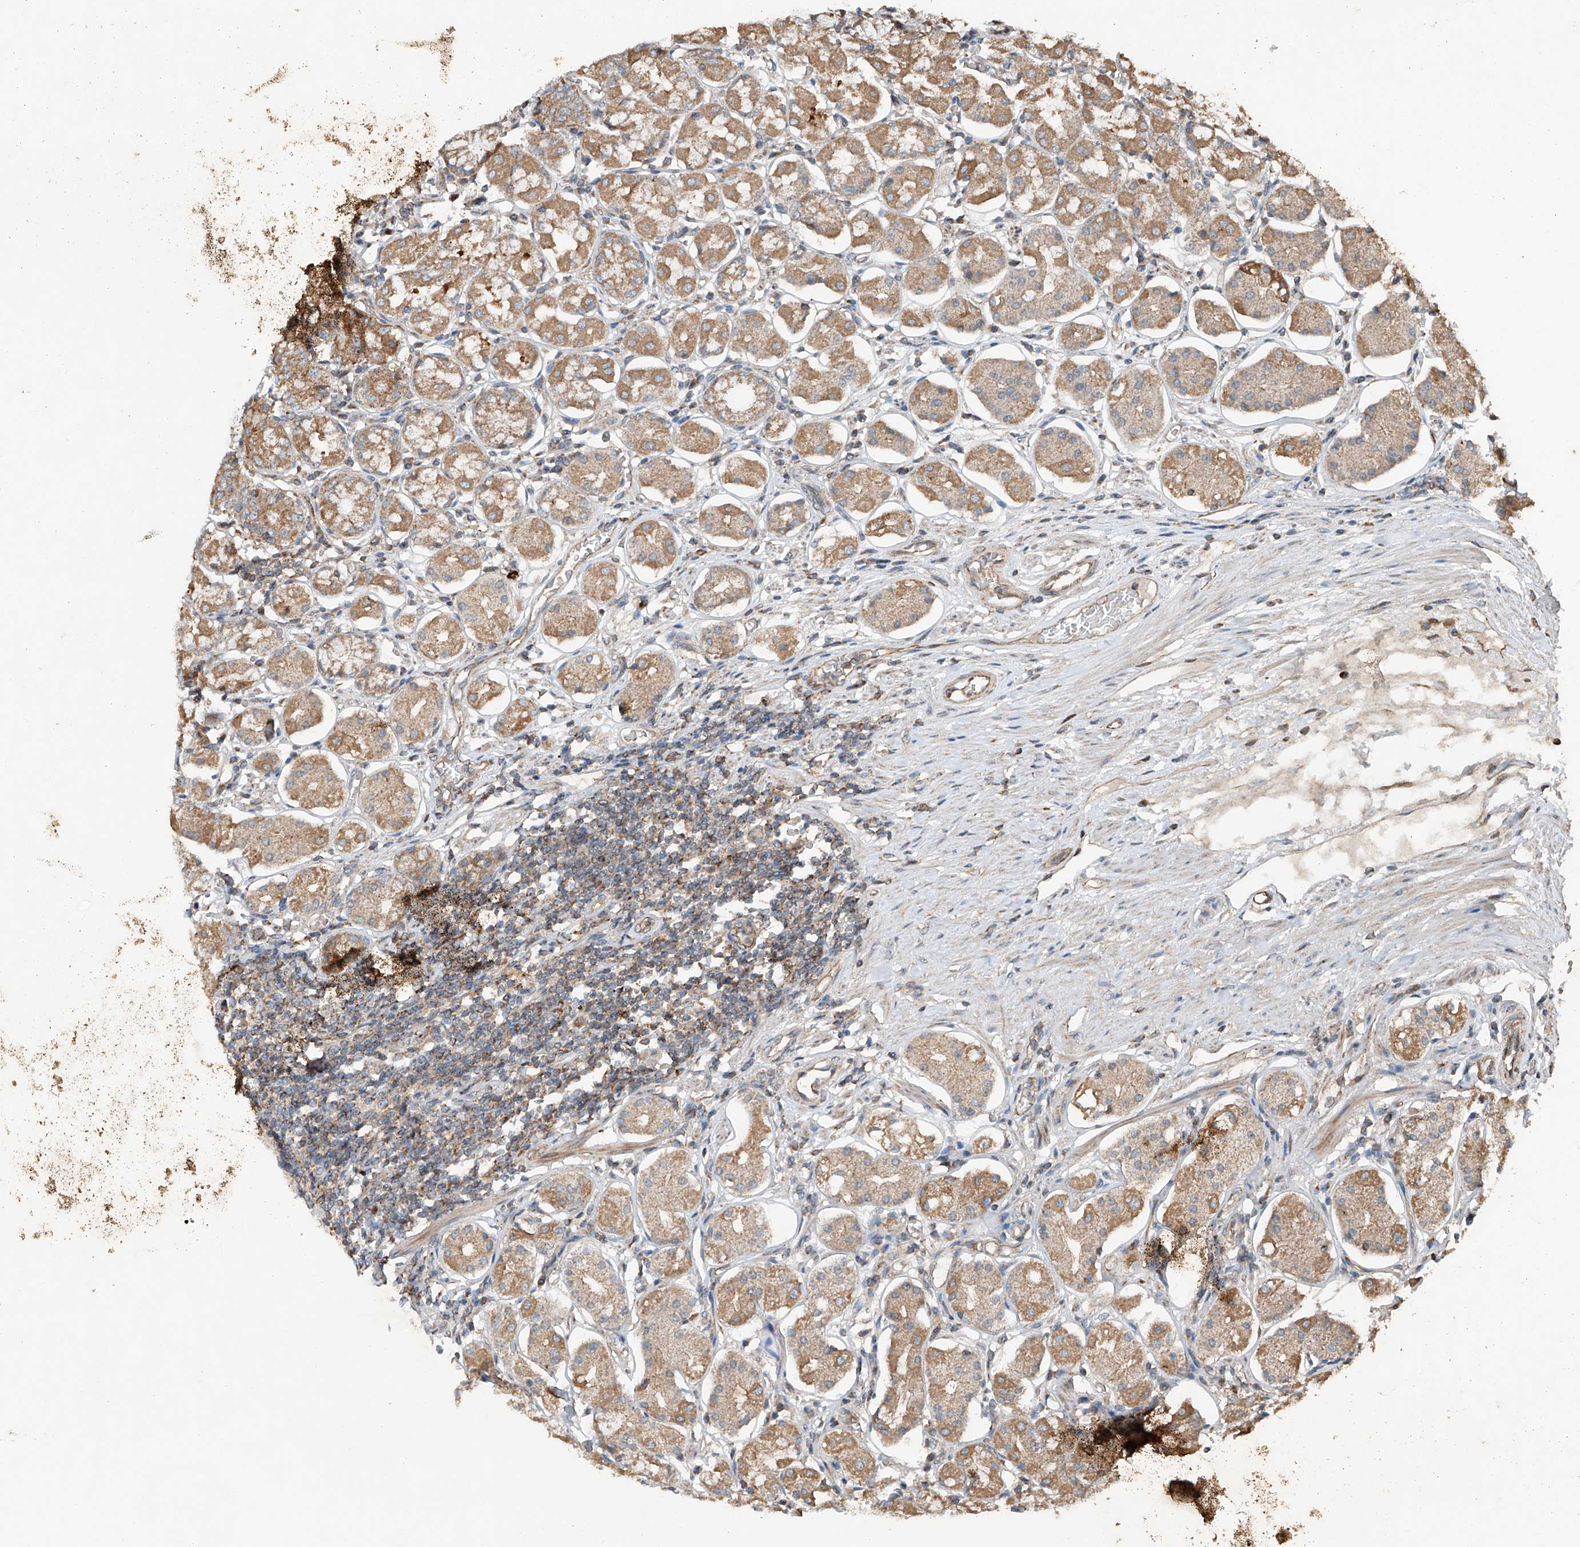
{"staining": {"intensity": "moderate", "quantity": "25%-75%", "location": "cytoplasmic/membranous"}, "tissue": "stomach", "cell_type": "Glandular cells", "image_type": "normal", "snomed": [{"axis": "morphology", "description": "Normal tissue, NOS"}, {"axis": "topography", "description": "Stomach, lower"}], "caption": "Immunohistochemistry image of normal human stomach stained for a protein (brown), which shows medium levels of moderate cytoplasmic/membranous positivity in approximately 25%-75% of glandular cells.", "gene": "AP4B1", "patient": {"sex": "female", "age": 56}}